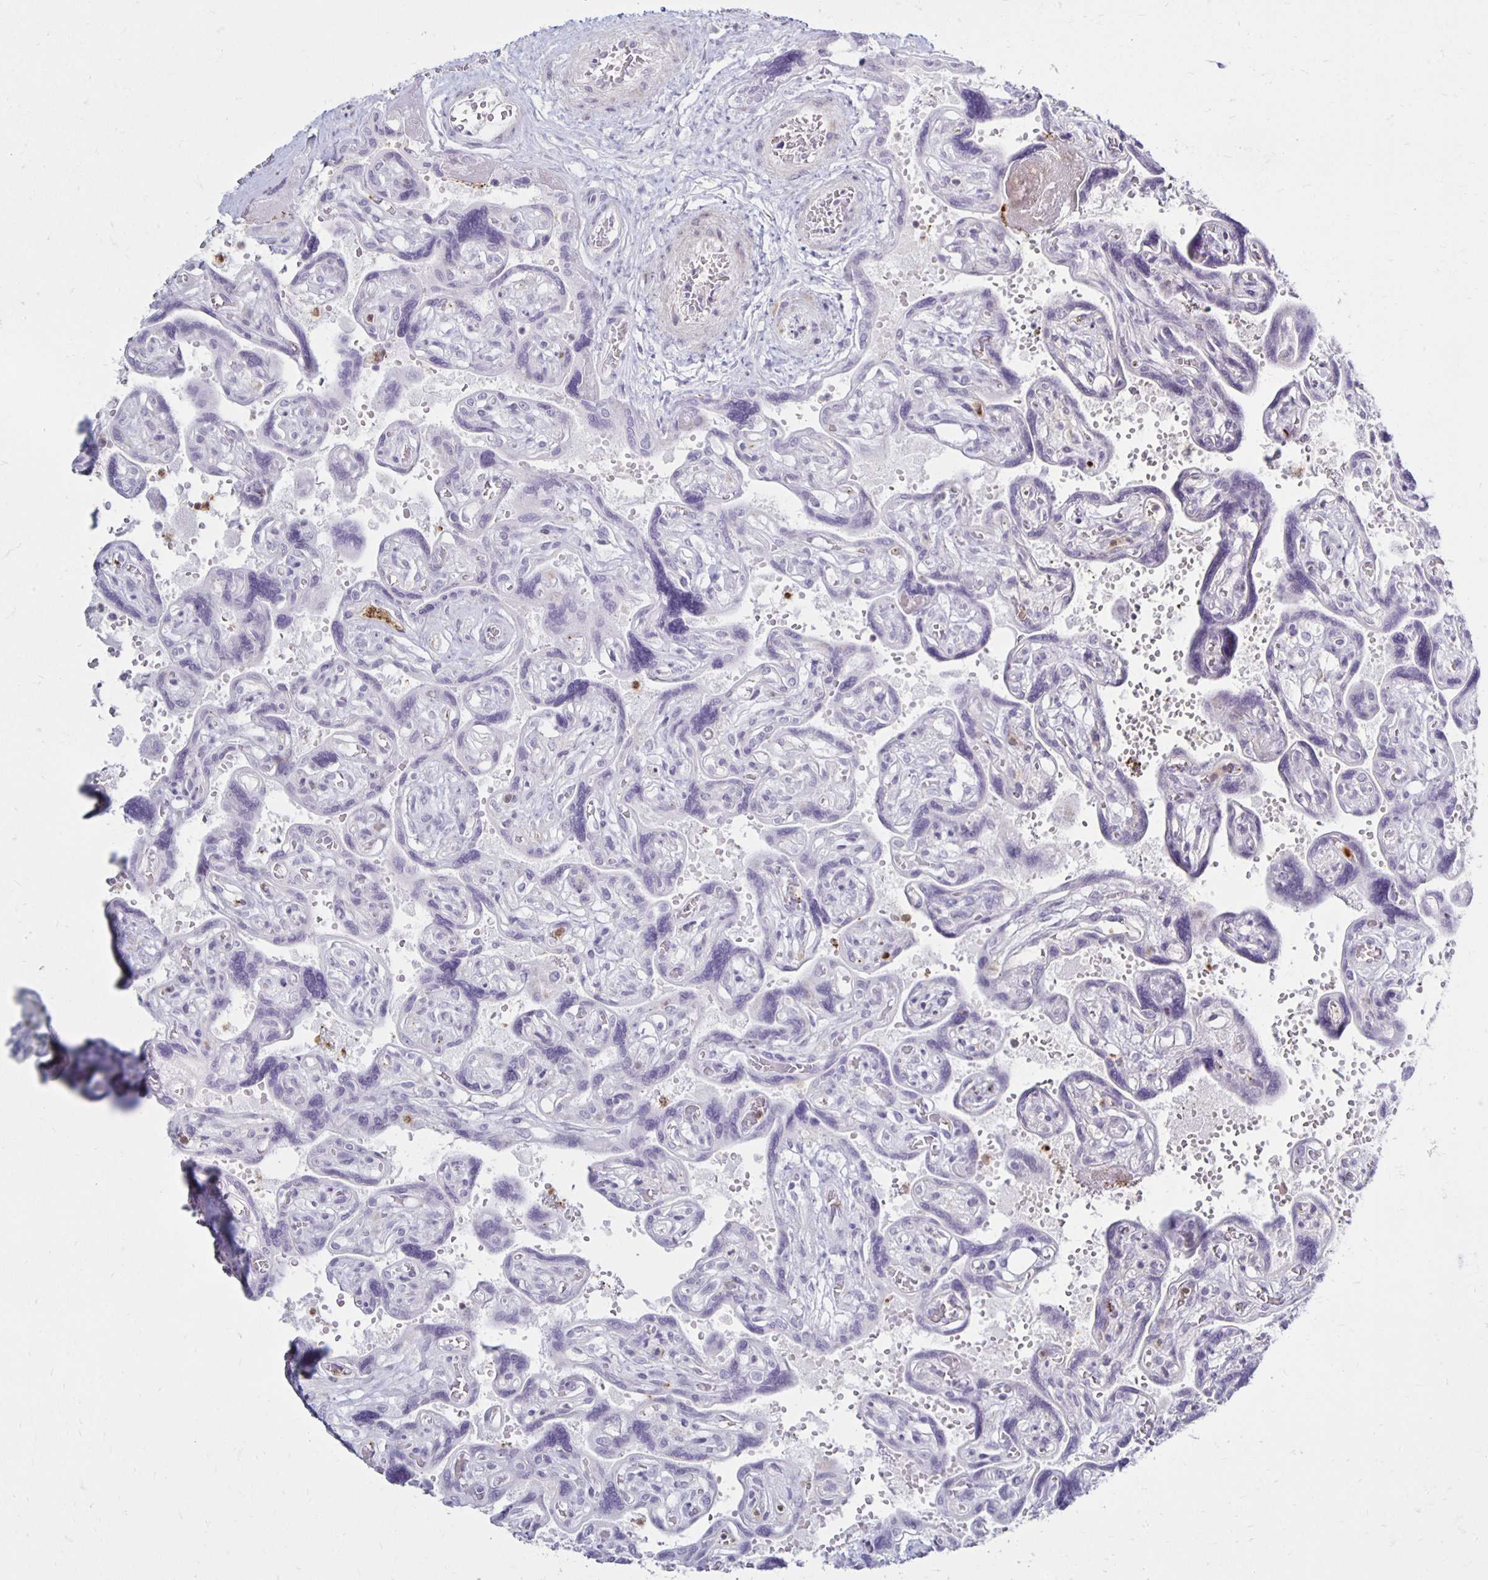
{"staining": {"intensity": "negative", "quantity": "none", "location": "none"}, "tissue": "placenta", "cell_type": "Decidual cells", "image_type": "normal", "snomed": [{"axis": "morphology", "description": "Normal tissue, NOS"}, {"axis": "topography", "description": "Placenta"}], "caption": "DAB (3,3'-diaminobenzidine) immunohistochemical staining of benign human placenta reveals no significant expression in decidual cells.", "gene": "CCL21", "patient": {"sex": "female", "age": 32}}